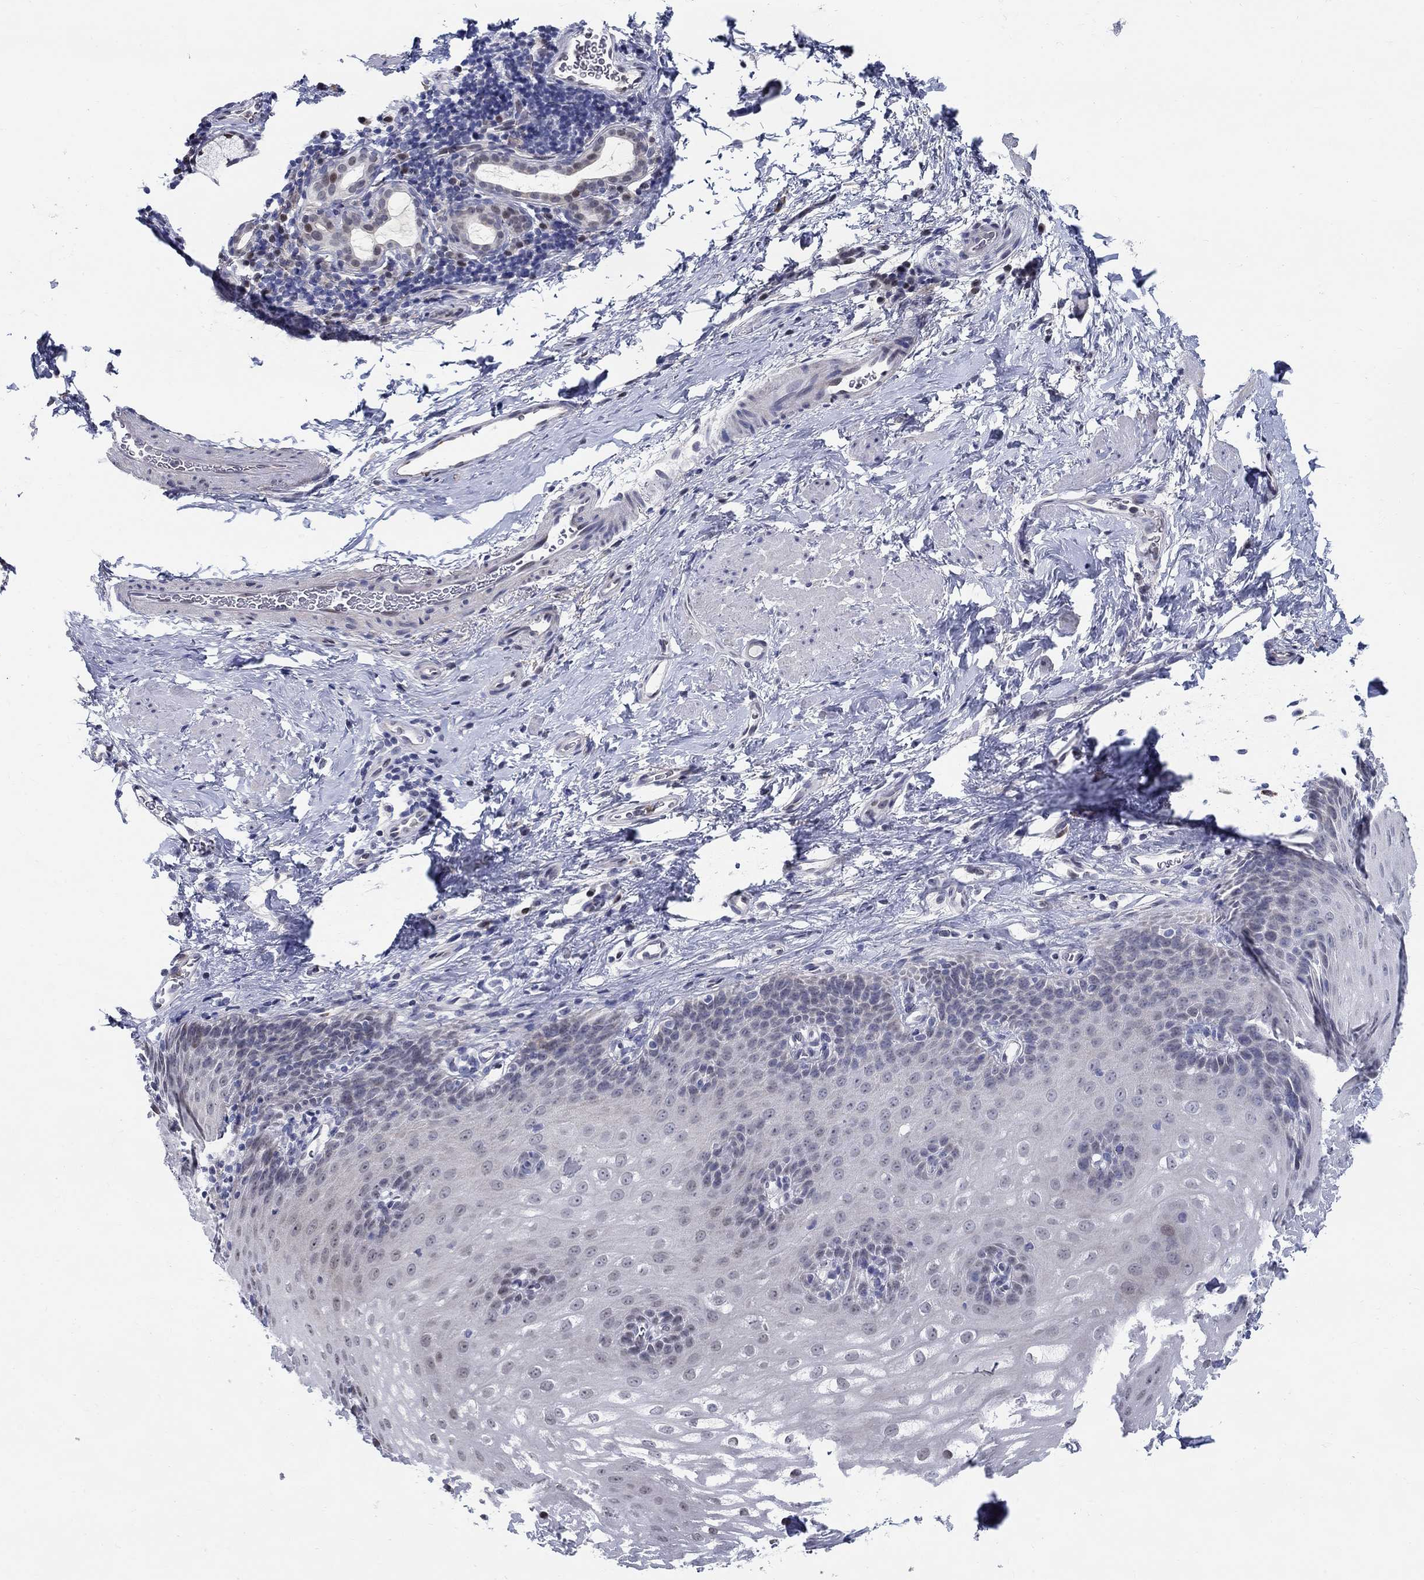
{"staining": {"intensity": "negative", "quantity": "none", "location": "none"}, "tissue": "esophagus", "cell_type": "Squamous epithelial cells", "image_type": "normal", "snomed": [{"axis": "morphology", "description": "Normal tissue, NOS"}, {"axis": "topography", "description": "Esophagus"}], "caption": "The immunohistochemistry histopathology image has no significant positivity in squamous epithelial cells of esophagus.", "gene": "C16orf46", "patient": {"sex": "male", "age": 64}}